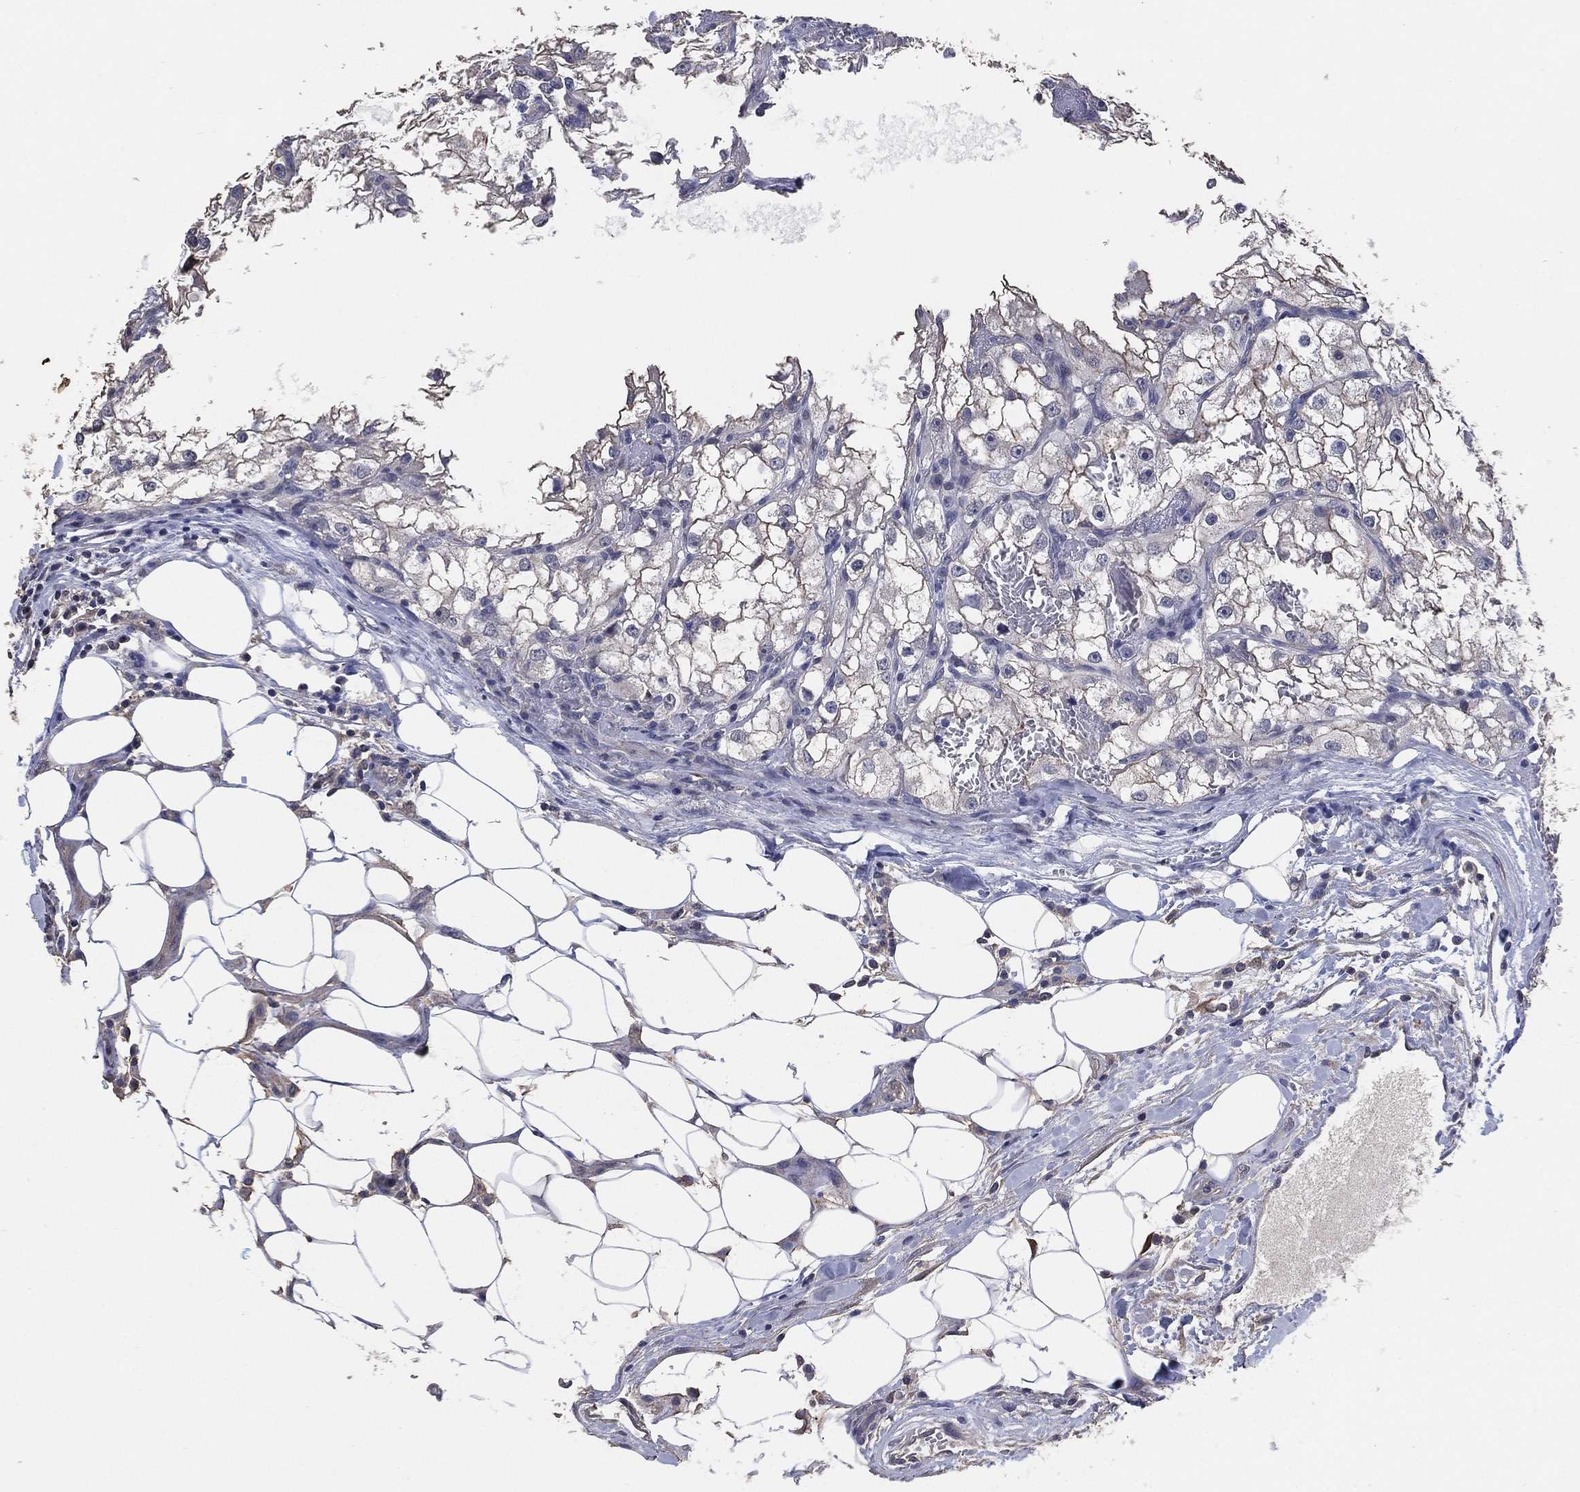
{"staining": {"intensity": "negative", "quantity": "none", "location": "none"}, "tissue": "renal cancer", "cell_type": "Tumor cells", "image_type": "cancer", "snomed": [{"axis": "morphology", "description": "Adenocarcinoma, NOS"}, {"axis": "topography", "description": "Kidney"}], "caption": "Renal cancer was stained to show a protein in brown. There is no significant positivity in tumor cells. The staining is performed using DAB (3,3'-diaminobenzidine) brown chromogen with nuclei counter-stained in using hematoxylin.", "gene": "KLK5", "patient": {"sex": "male", "age": 59}}